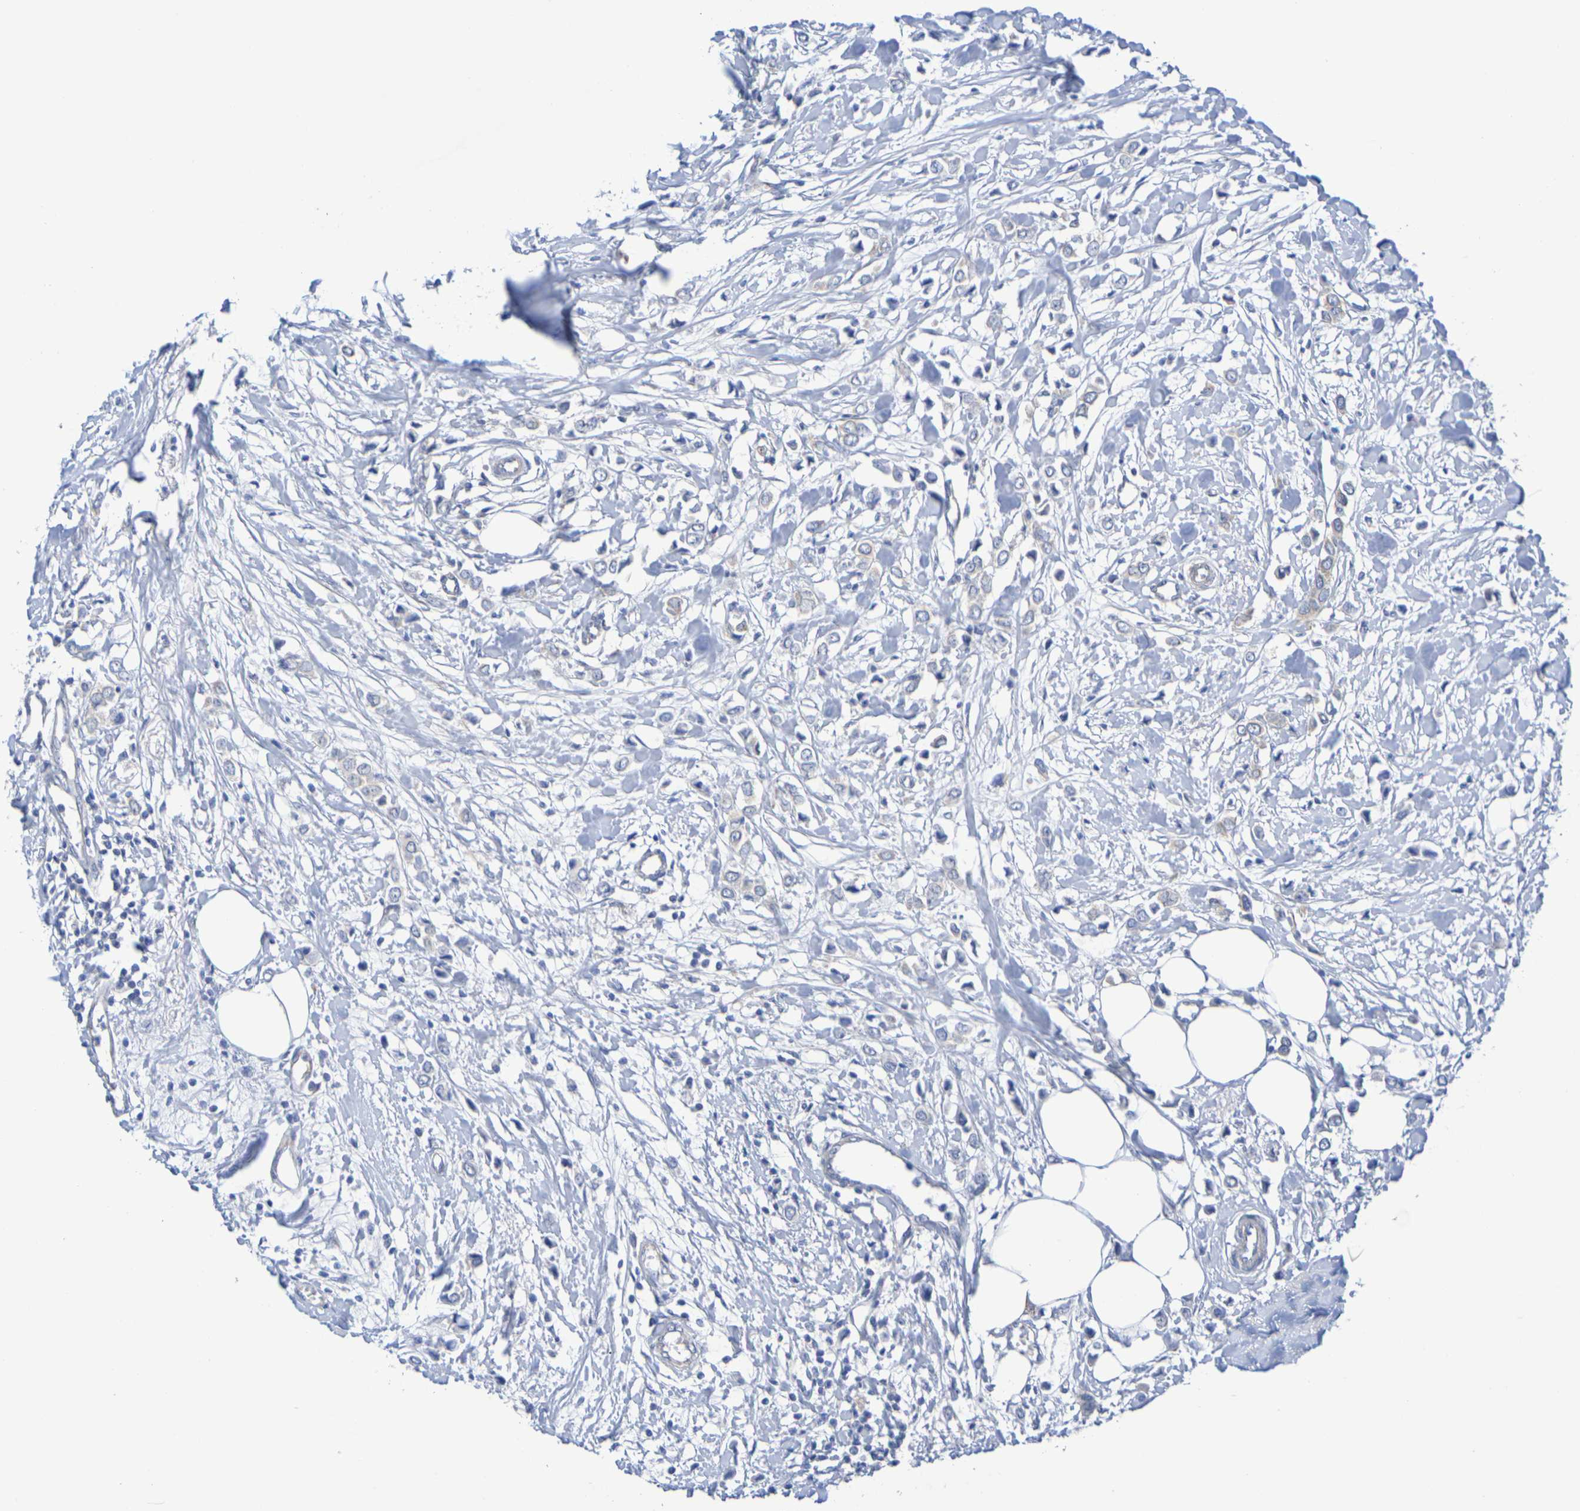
{"staining": {"intensity": "negative", "quantity": "none", "location": "none"}, "tissue": "breast cancer", "cell_type": "Tumor cells", "image_type": "cancer", "snomed": [{"axis": "morphology", "description": "Lobular carcinoma"}, {"axis": "topography", "description": "Breast"}], "caption": "Lobular carcinoma (breast) stained for a protein using immunohistochemistry (IHC) shows no expression tumor cells.", "gene": "TMCC3", "patient": {"sex": "female", "age": 51}}